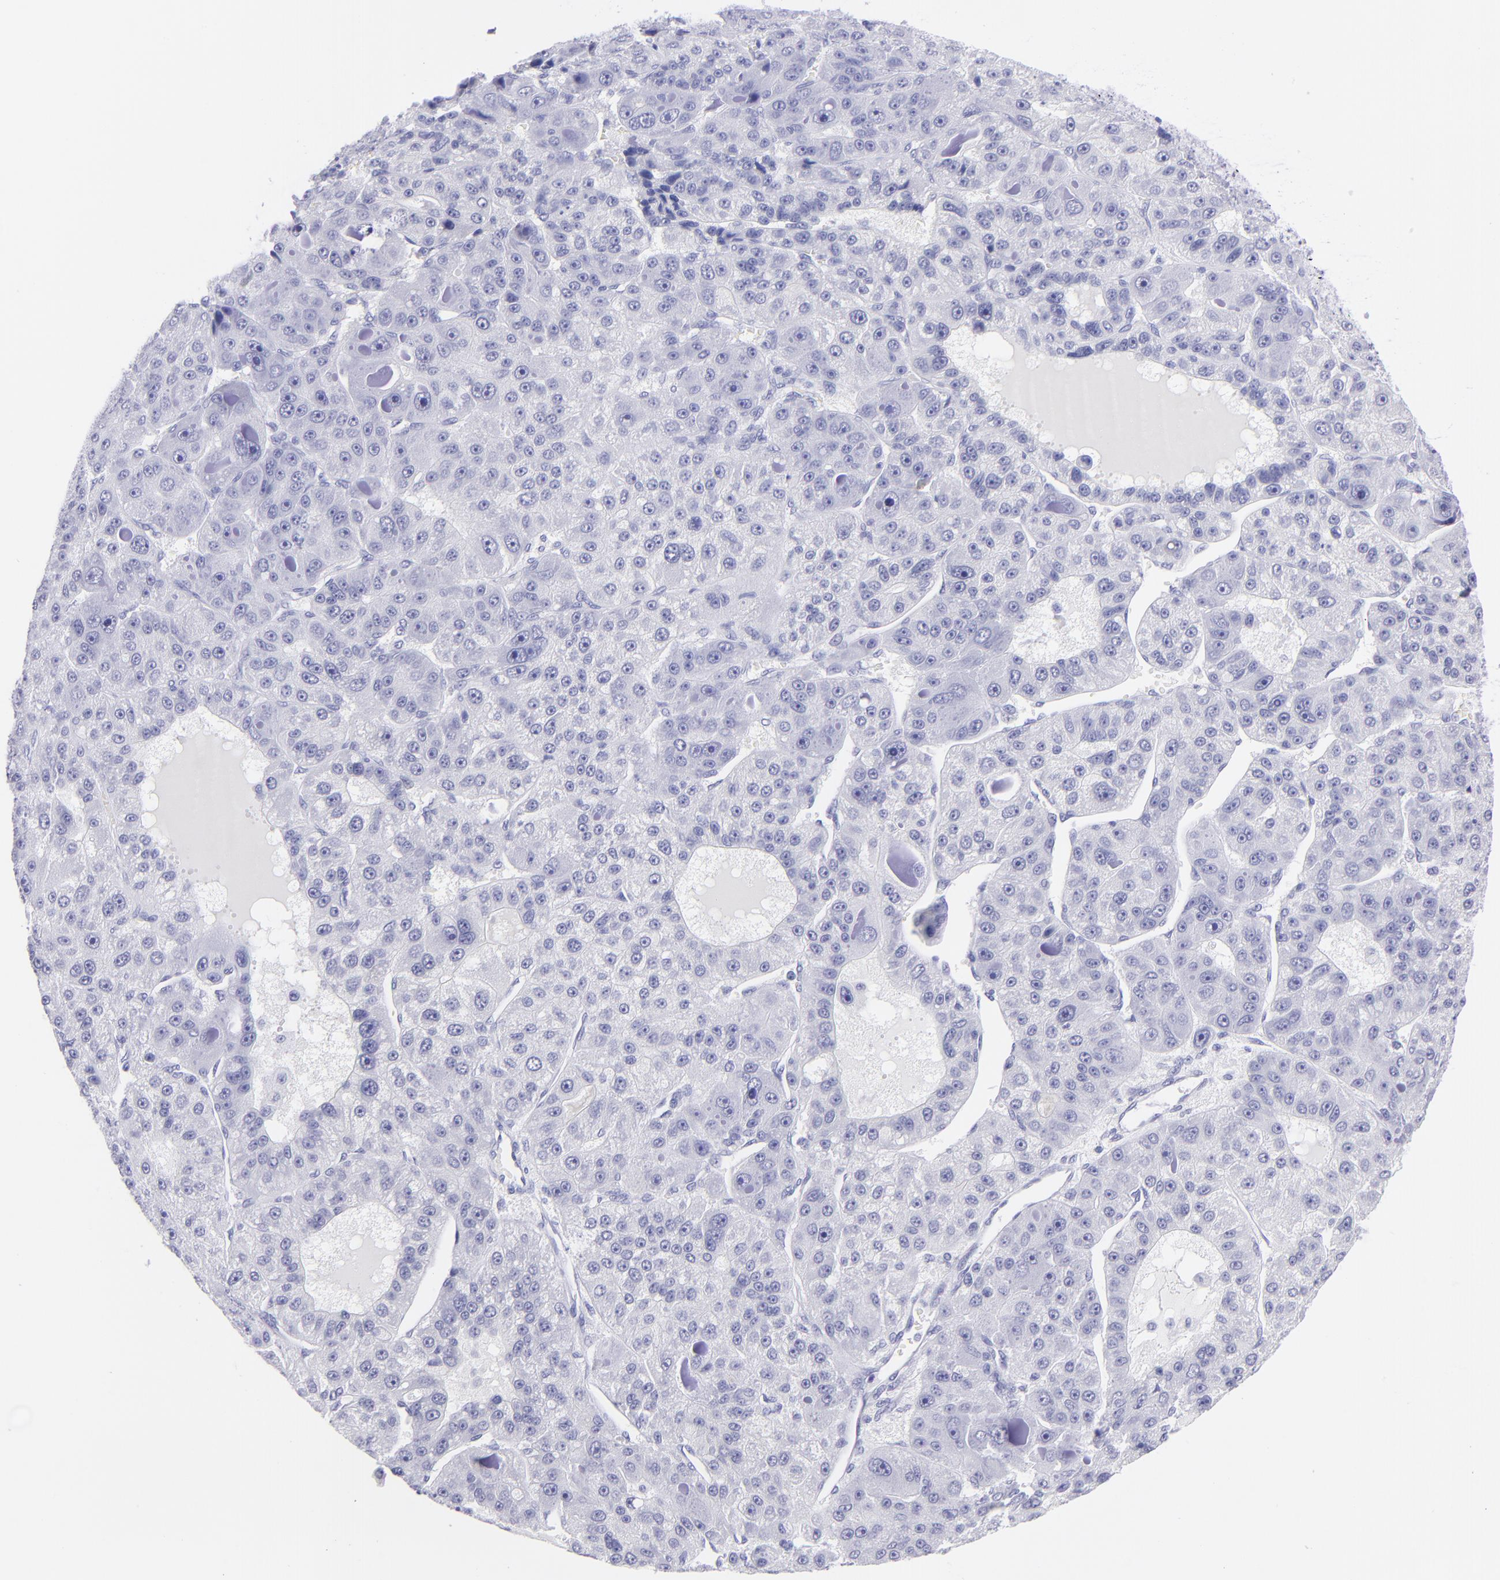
{"staining": {"intensity": "negative", "quantity": "none", "location": "none"}, "tissue": "liver cancer", "cell_type": "Tumor cells", "image_type": "cancer", "snomed": [{"axis": "morphology", "description": "Carcinoma, Hepatocellular, NOS"}, {"axis": "topography", "description": "Liver"}], "caption": "Tumor cells are negative for protein expression in human hepatocellular carcinoma (liver).", "gene": "PIP", "patient": {"sex": "male", "age": 76}}